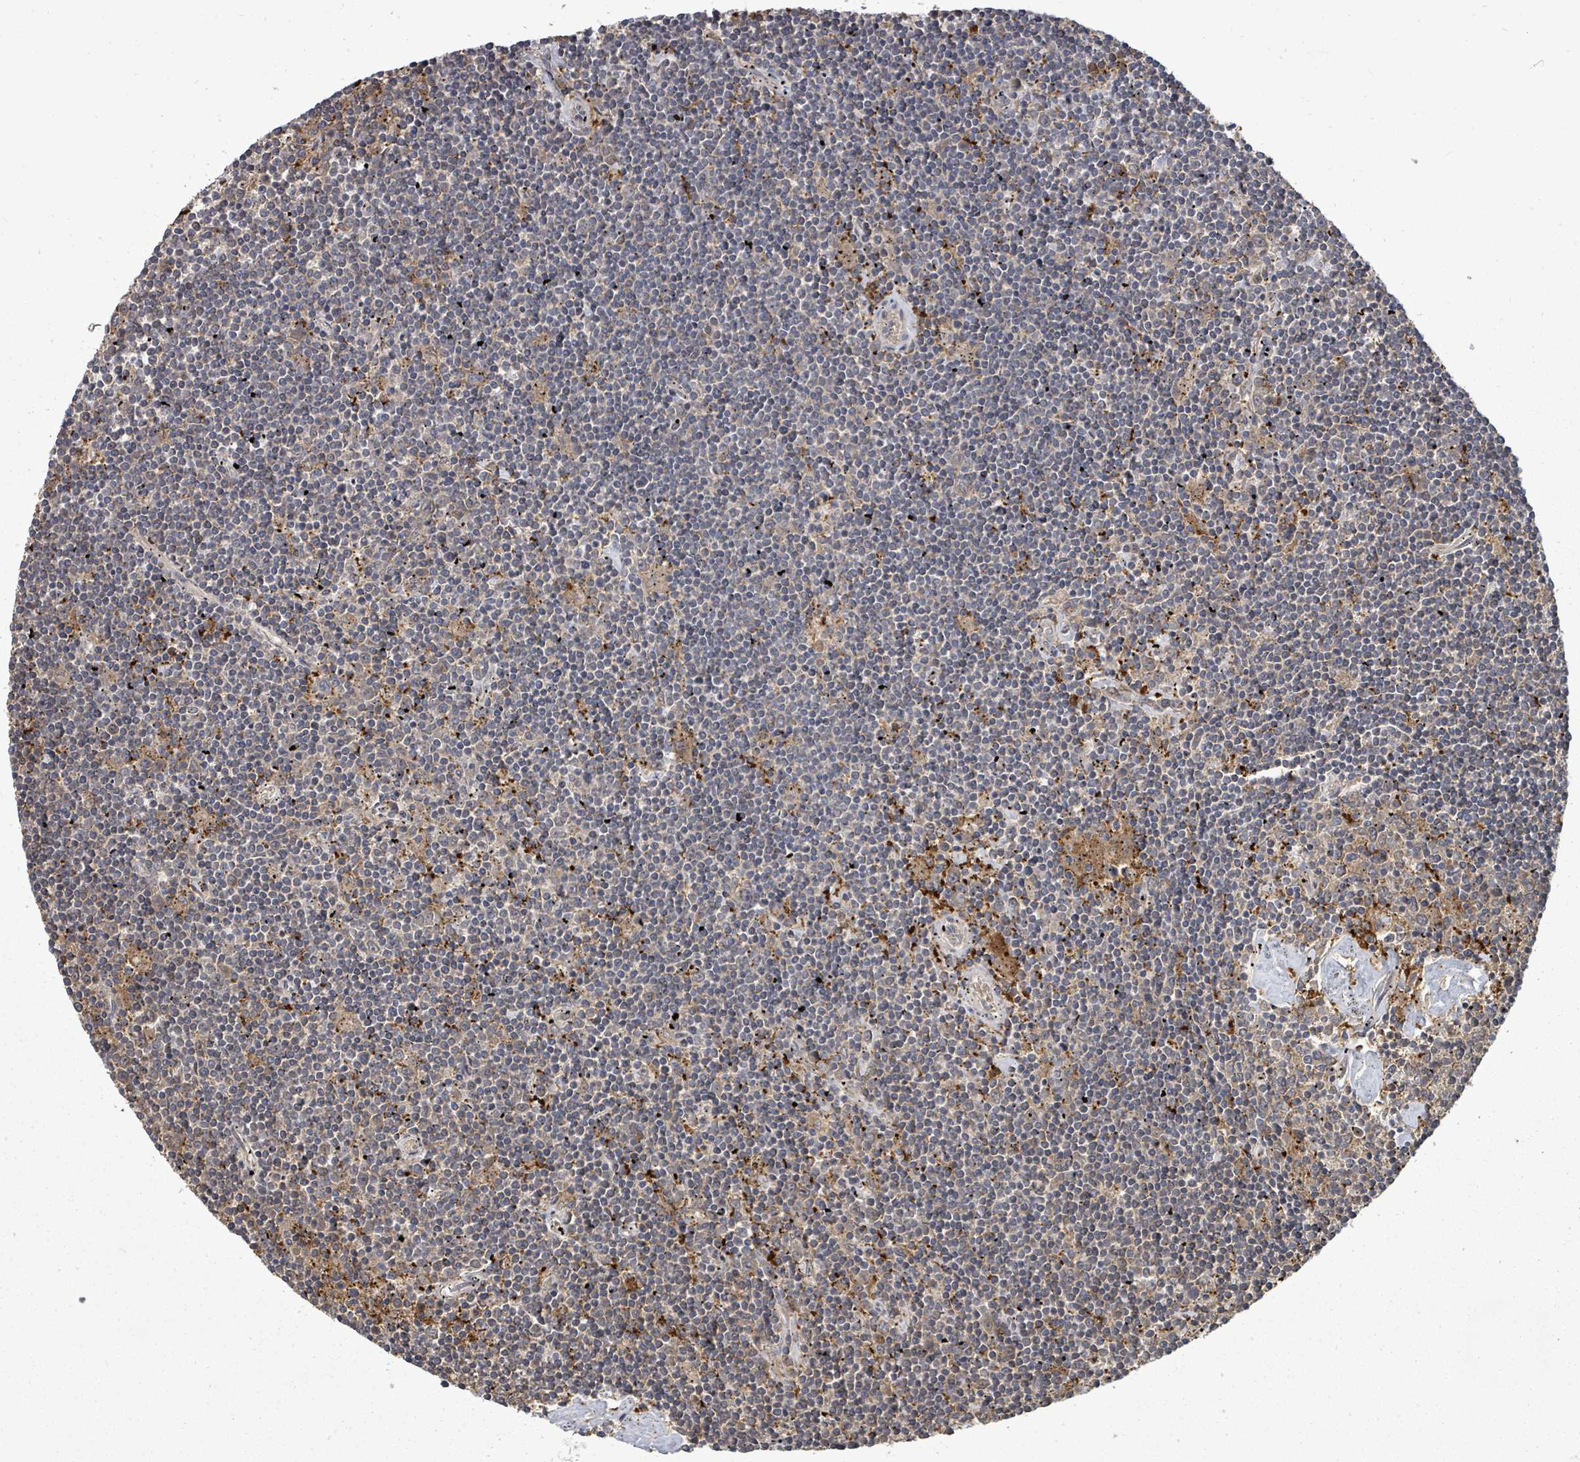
{"staining": {"intensity": "negative", "quantity": "none", "location": "none"}, "tissue": "lymphoma", "cell_type": "Tumor cells", "image_type": "cancer", "snomed": [{"axis": "morphology", "description": "Malignant lymphoma, non-Hodgkin's type, Low grade"}, {"axis": "topography", "description": "Spleen"}], "caption": "Immunohistochemistry micrograph of neoplastic tissue: malignant lymphoma, non-Hodgkin's type (low-grade) stained with DAB reveals no significant protein staining in tumor cells.", "gene": "EIF3C", "patient": {"sex": "male", "age": 76}}